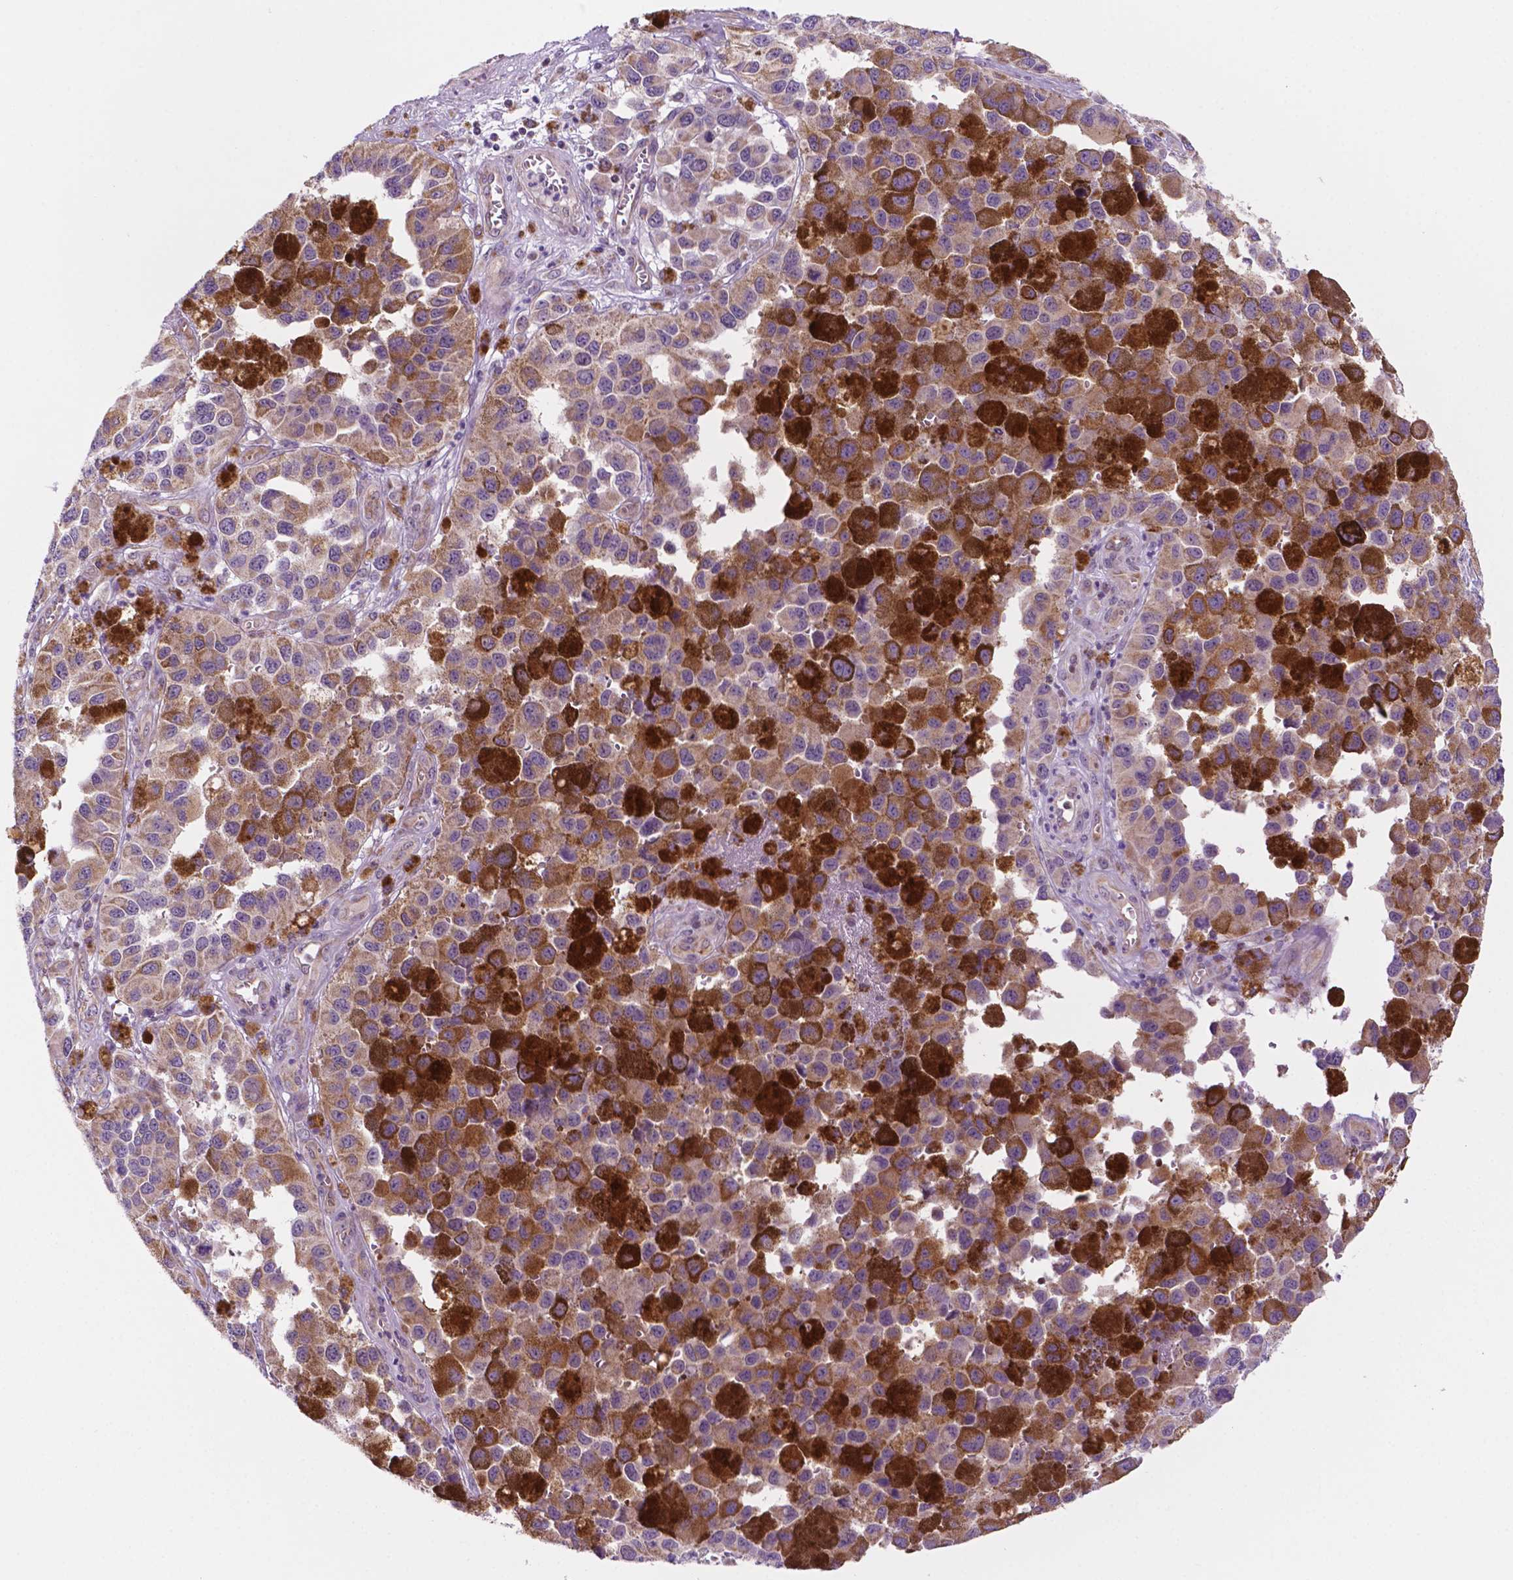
{"staining": {"intensity": "weak", "quantity": ">75%", "location": "cytoplasmic/membranous"}, "tissue": "melanoma", "cell_type": "Tumor cells", "image_type": "cancer", "snomed": [{"axis": "morphology", "description": "Malignant melanoma, NOS"}, {"axis": "topography", "description": "Skin"}], "caption": "Melanoma stained for a protein displays weak cytoplasmic/membranous positivity in tumor cells. The staining was performed using DAB, with brown indicating positive protein expression. Nuclei are stained blue with hematoxylin.", "gene": "GEMIN4", "patient": {"sex": "female", "age": 58}}